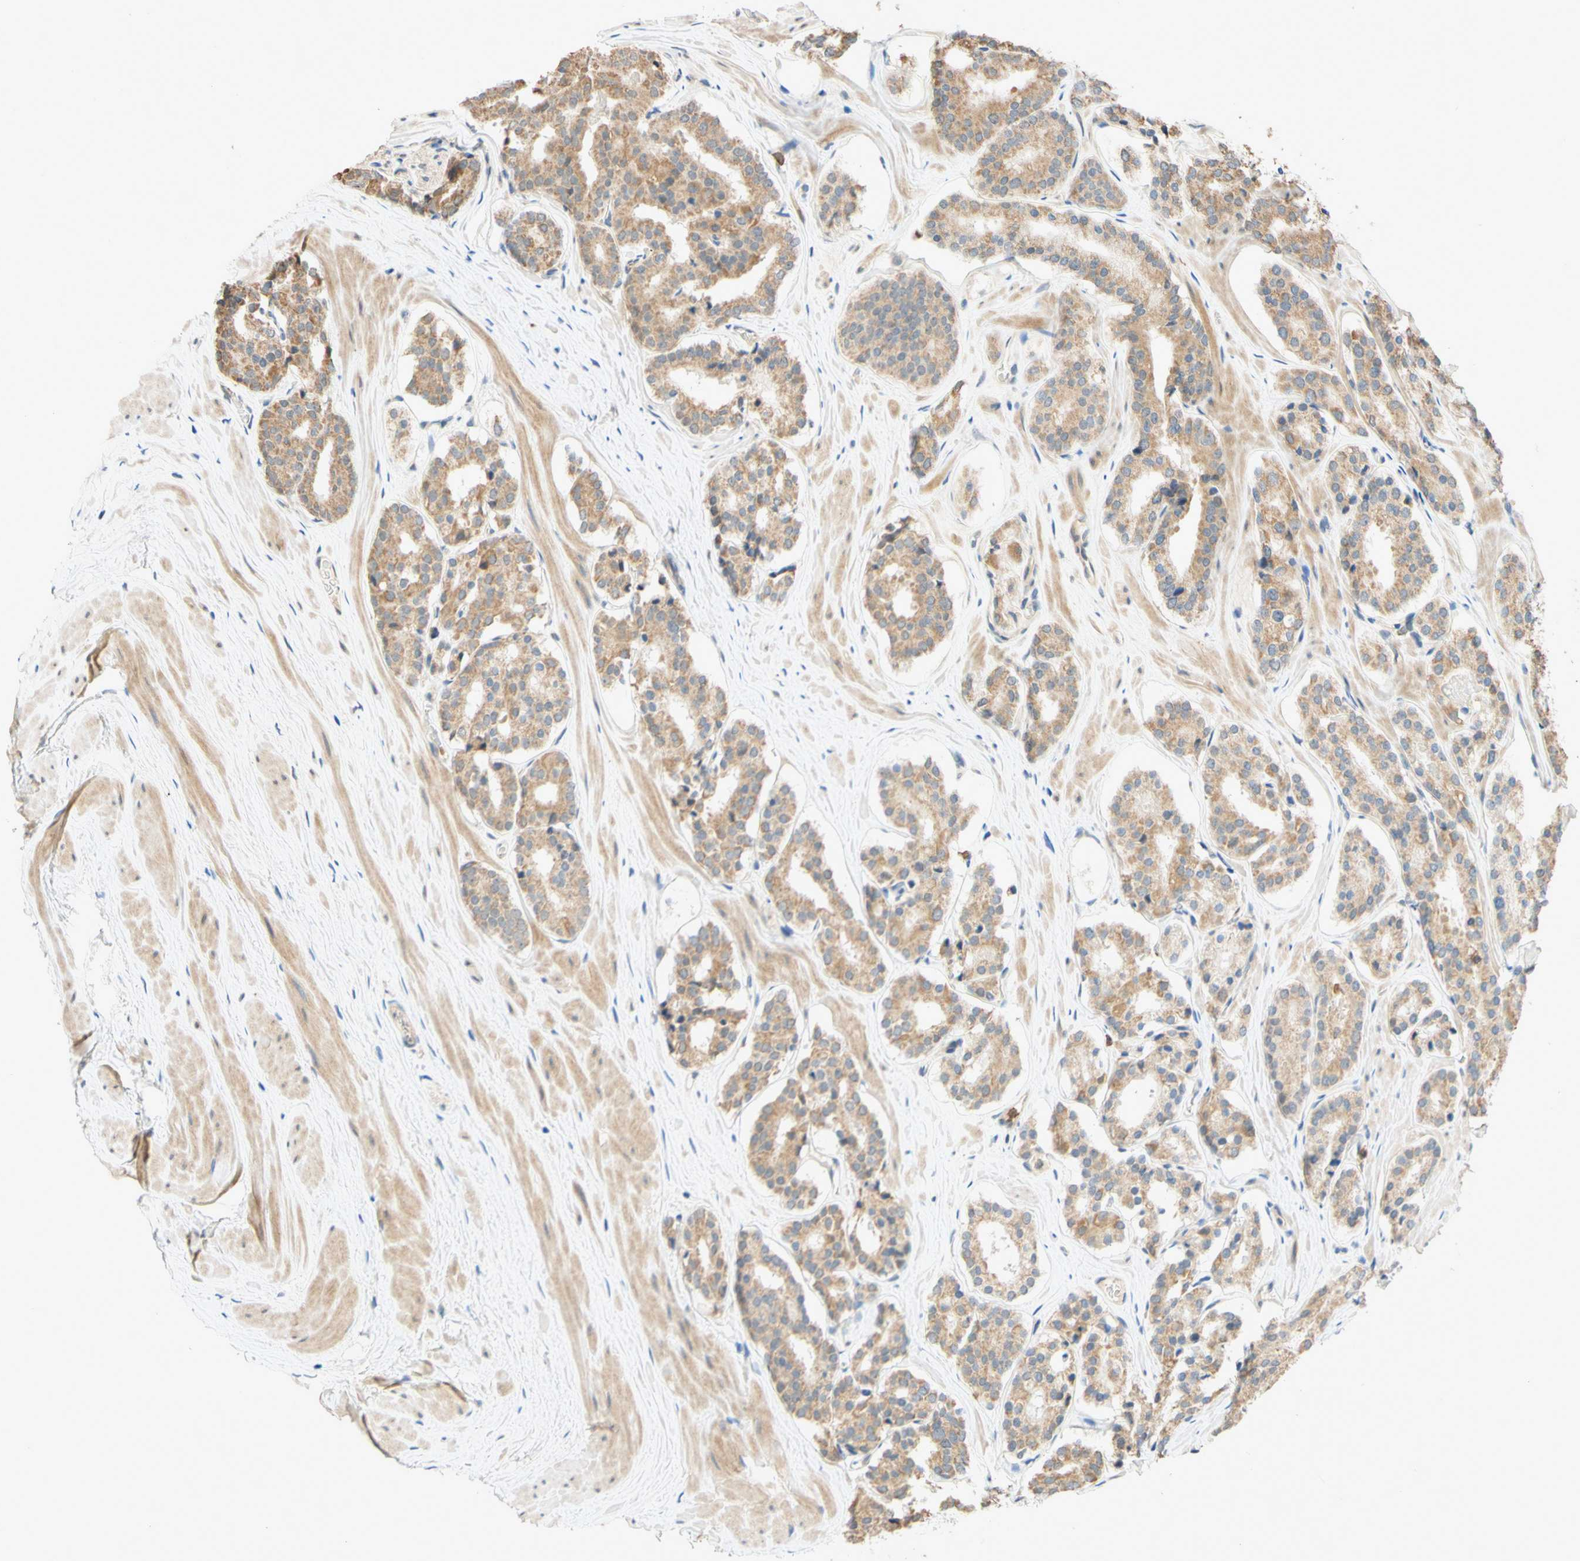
{"staining": {"intensity": "moderate", "quantity": ">75%", "location": "cytoplasmic/membranous"}, "tissue": "prostate cancer", "cell_type": "Tumor cells", "image_type": "cancer", "snomed": [{"axis": "morphology", "description": "Adenocarcinoma, High grade"}, {"axis": "topography", "description": "Prostate"}], "caption": "Prostate cancer (adenocarcinoma (high-grade)) tissue exhibits moderate cytoplasmic/membranous expression in approximately >75% of tumor cells, visualized by immunohistochemistry. The protein is stained brown, and the nuclei are stained in blue (DAB IHC with brightfield microscopy, high magnification).", "gene": "GATA1", "patient": {"sex": "male", "age": 60}}